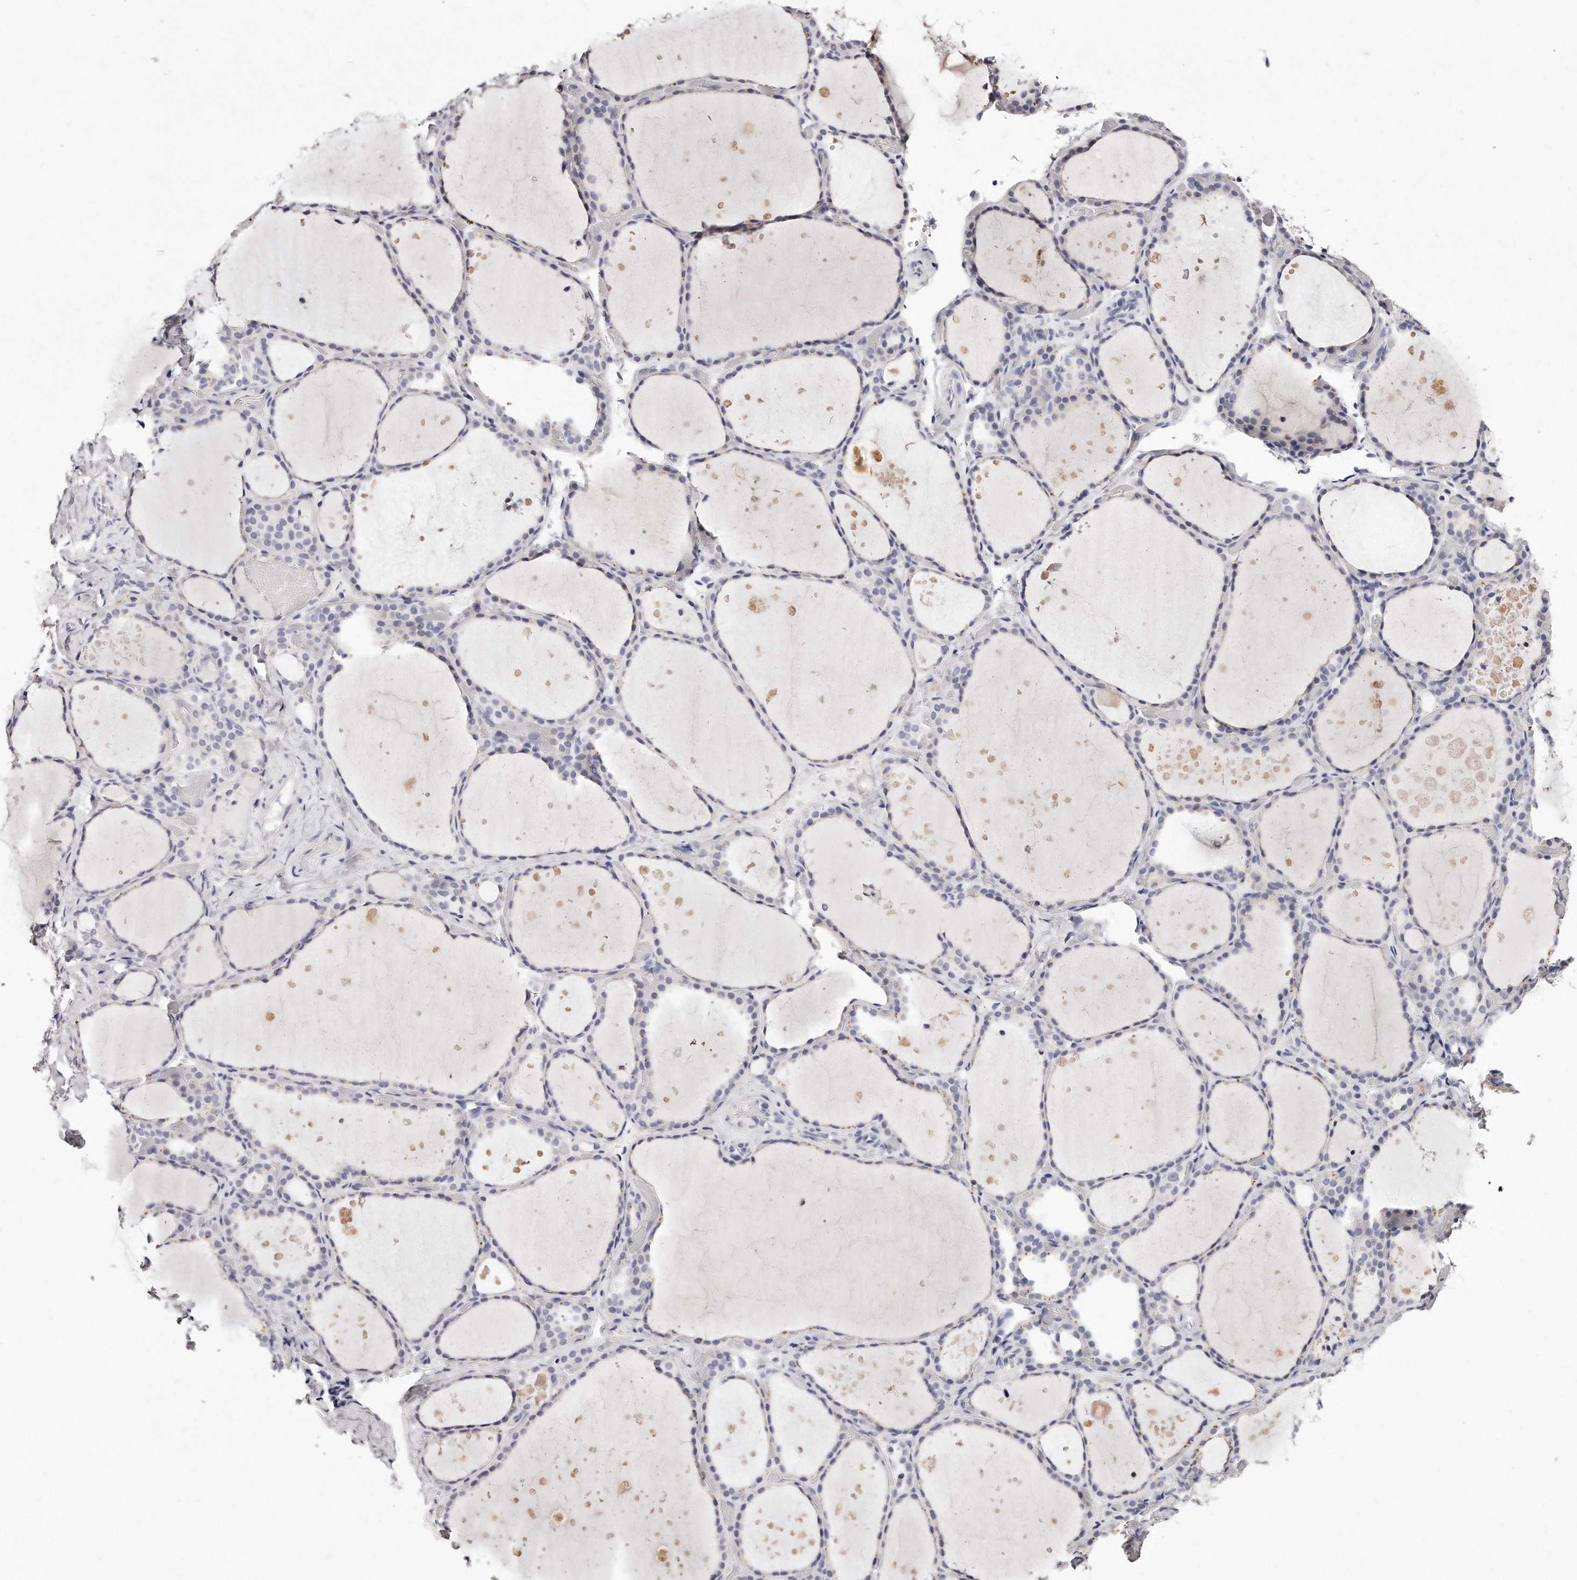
{"staining": {"intensity": "negative", "quantity": "none", "location": "none"}, "tissue": "thyroid gland", "cell_type": "Glandular cells", "image_type": "normal", "snomed": [{"axis": "morphology", "description": "Normal tissue, NOS"}, {"axis": "topography", "description": "Thyroid gland"}], "caption": "Immunohistochemistry (IHC) micrograph of normal thyroid gland stained for a protein (brown), which demonstrates no expression in glandular cells. (Brightfield microscopy of DAB (3,3'-diaminobenzidine) immunohistochemistry (IHC) at high magnification).", "gene": "GDA", "patient": {"sex": "female", "age": 44}}